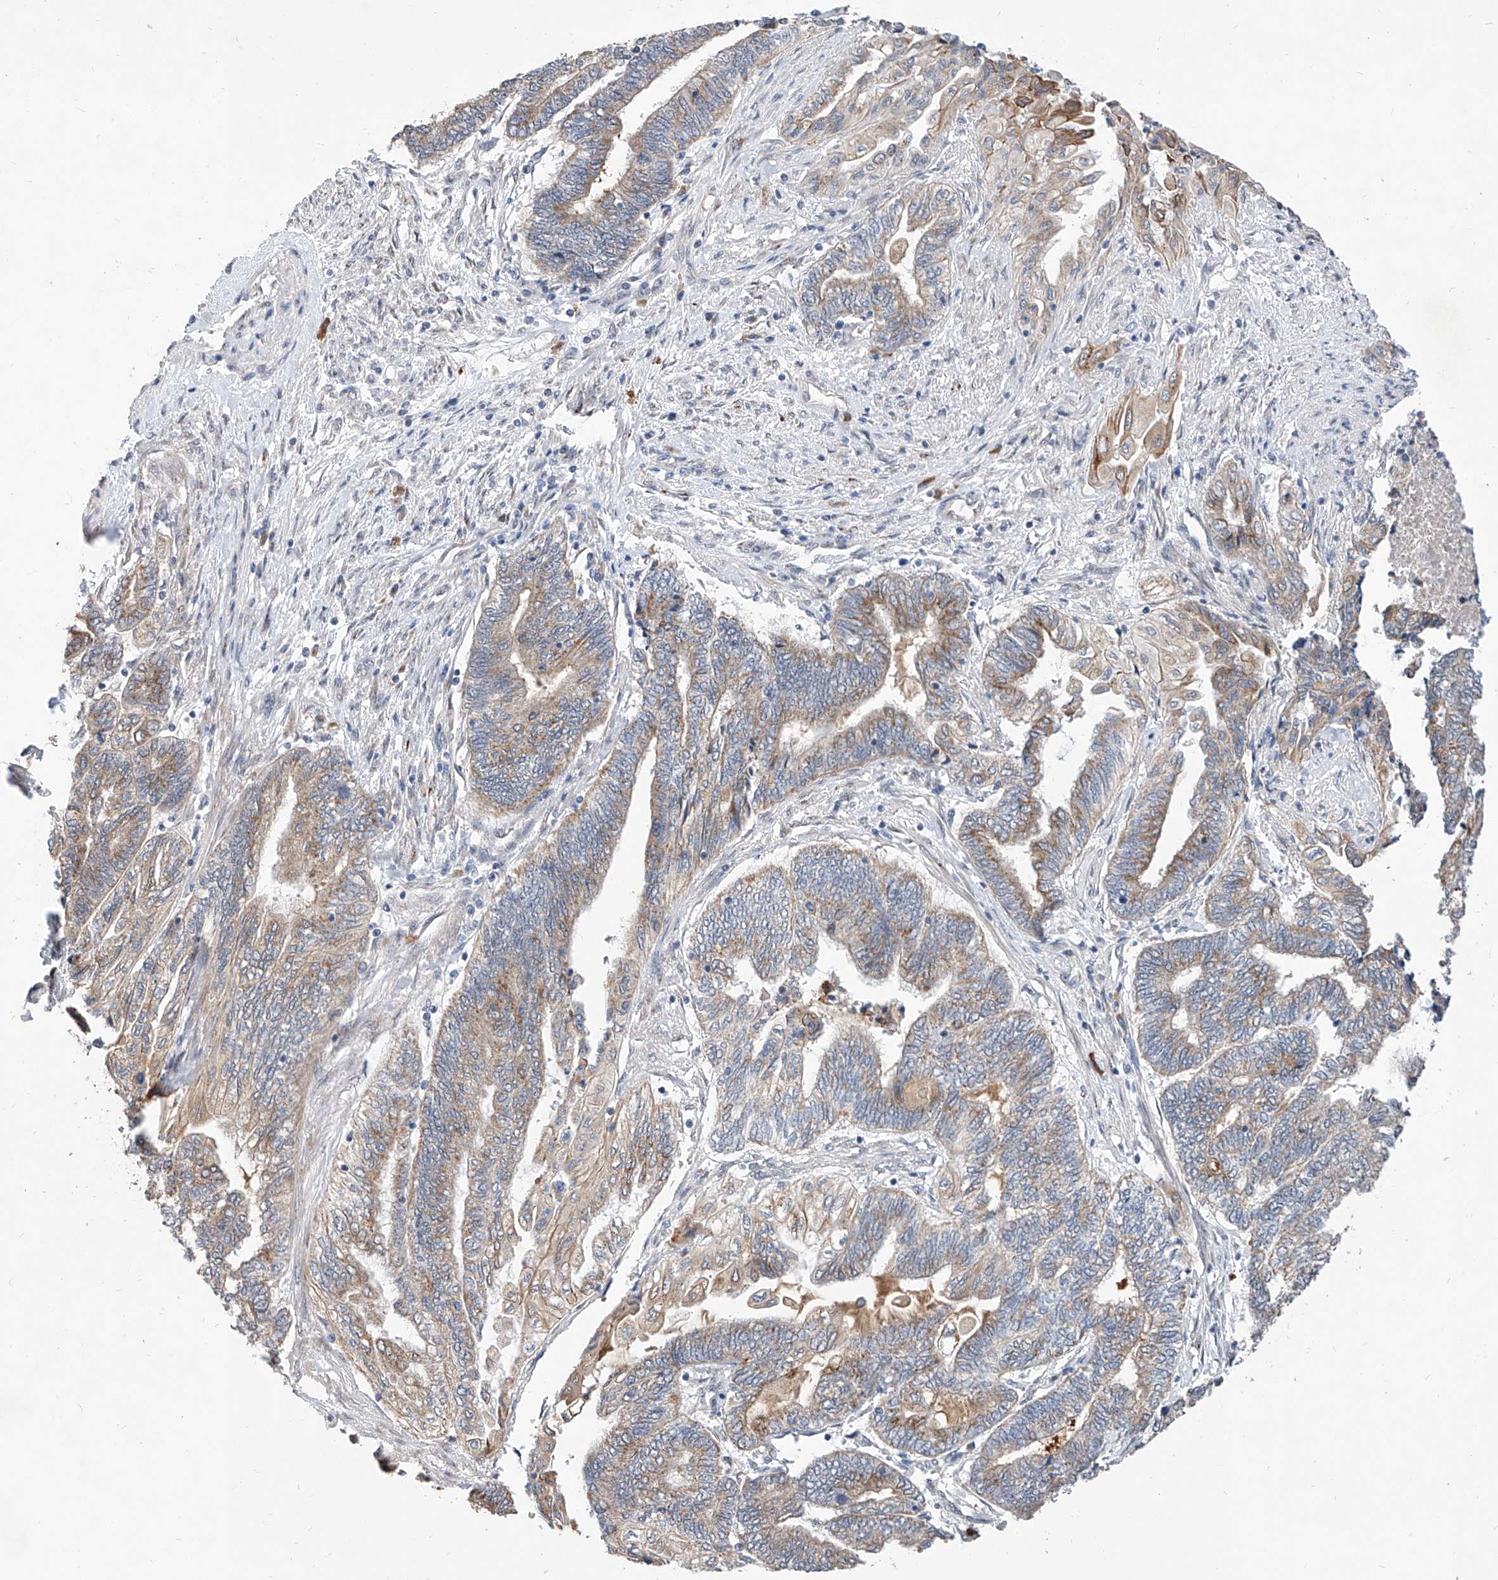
{"staining": {"intensity": "moderate", "quantity": "<25%", "location": "cytoplasmic/membranous"}, "tissue": "endometrial cancer", "cell_type": "Tumor cells", "image_type": "cancer", "snomed": [{"axis": "morphology", "description": "Adenocarcinoma, NOS"}, {"axis": "topography", "description": "Uterus"}, {"axis": "topography", "description": "Endometrium"}], "caption": "High-magnification brightfield microscopy of adenocarcinoma (endometrial) stained with DAB (brown) and counterstained with hematoxylin (blue). tumor cells exhibit moderate cytoplasmic/membranous staining is seen in about<25% of cells.", "gene": "MFSD4B", "patient": {"sex": "female", "age": 70}}